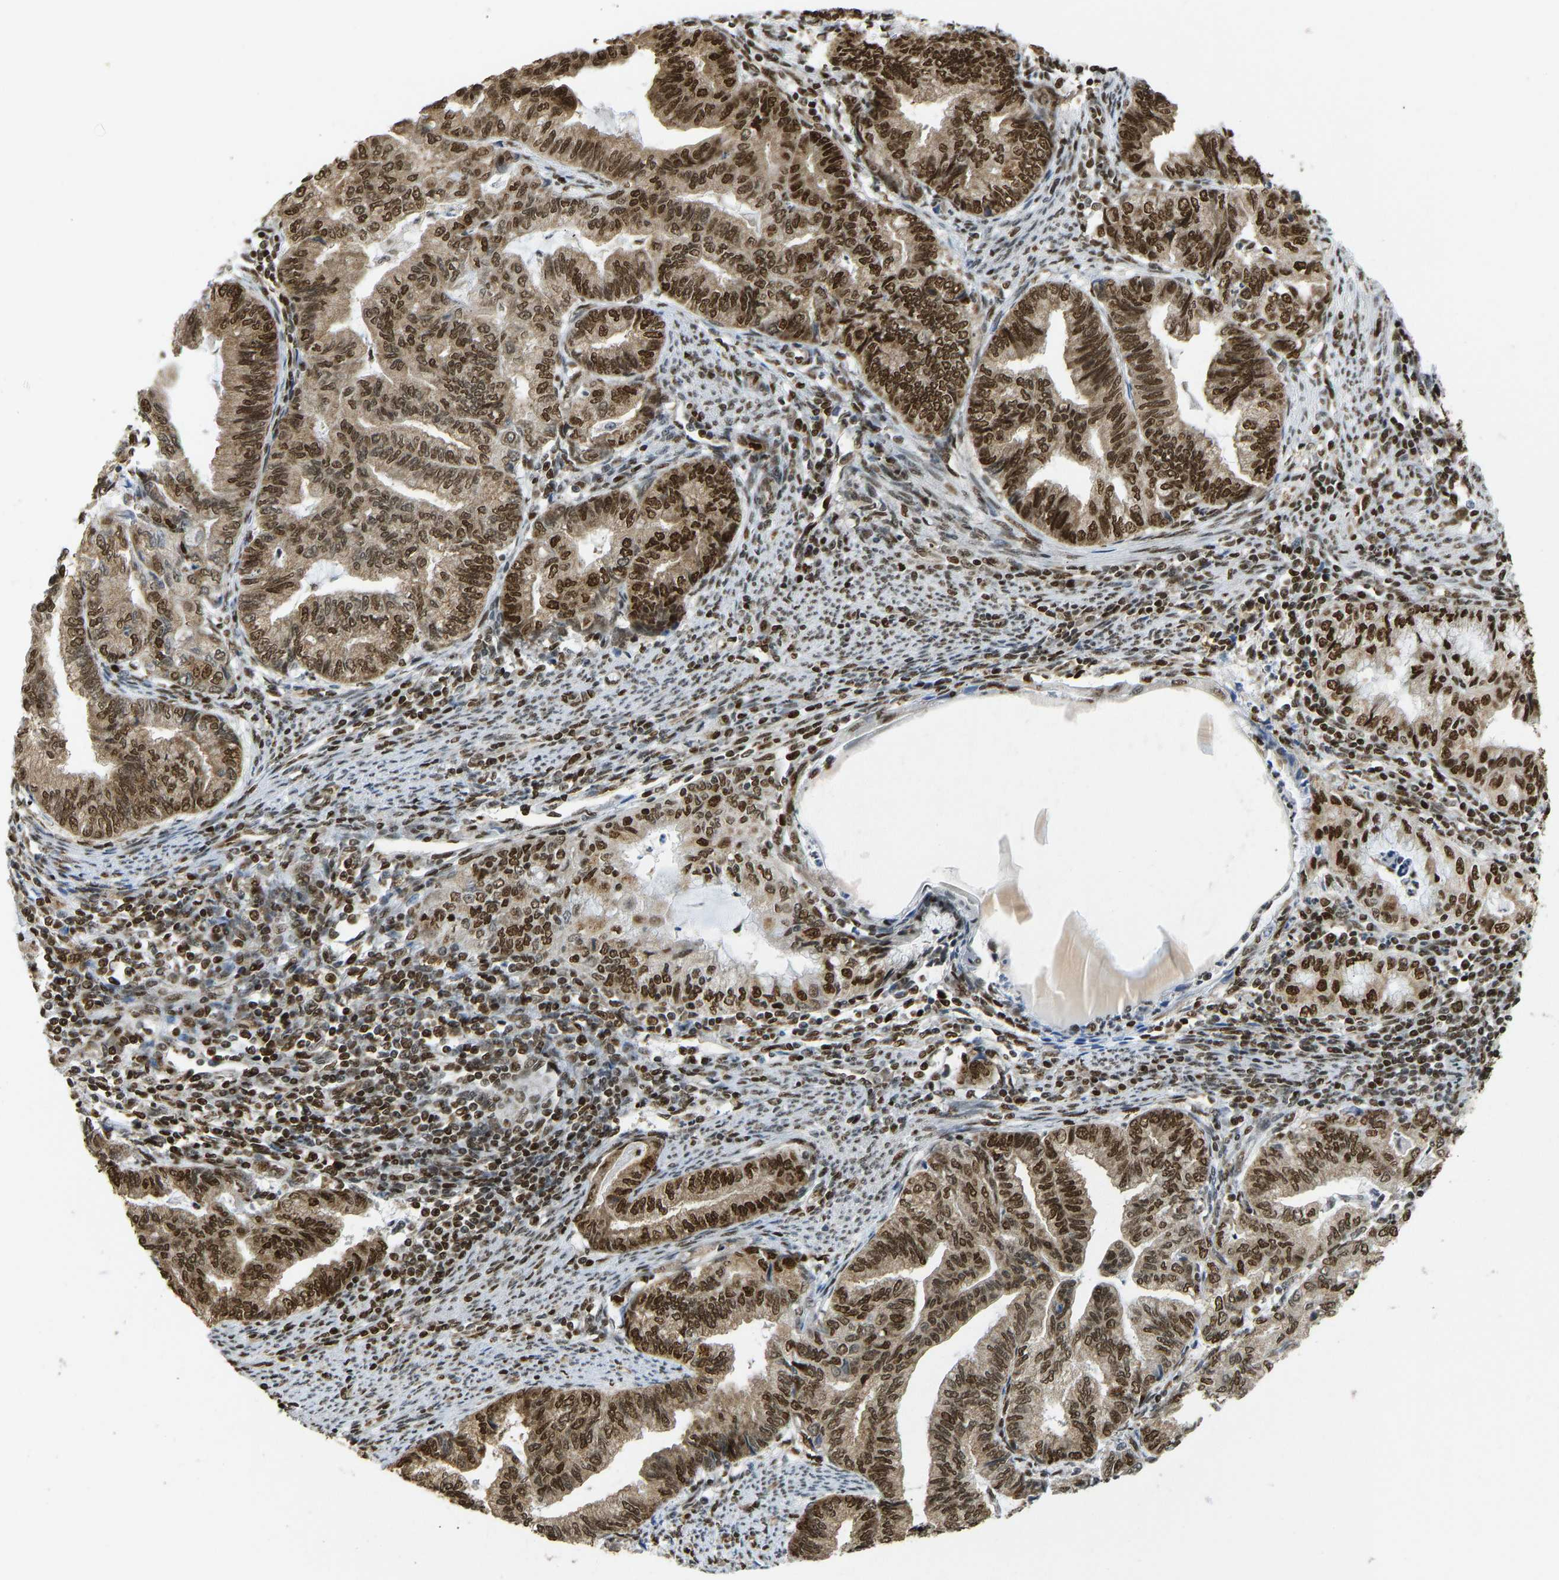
{"staining": {"intensity": "strong", "quantity": ">75%", "location": "cytoplasmic/membranous,nuclear"}, "tissue": "endometrial cancer", "cell_type": "Tumor cells", "image_type": "cancer", "snomed": [{"axis": "morphology", "description": "Adenocarcinoma, NOS"}, {"axis": "topography", "description": "Endometrium"}], "caption": "Tumor cells demonstrate high levels of strong cytoplasmic/membranous and nuclear staining in about >75% of cells in adenocarcinoma (endometrial).", "gene": "ZSCAN20", "patient": {"sex": "female", "age": 79}}